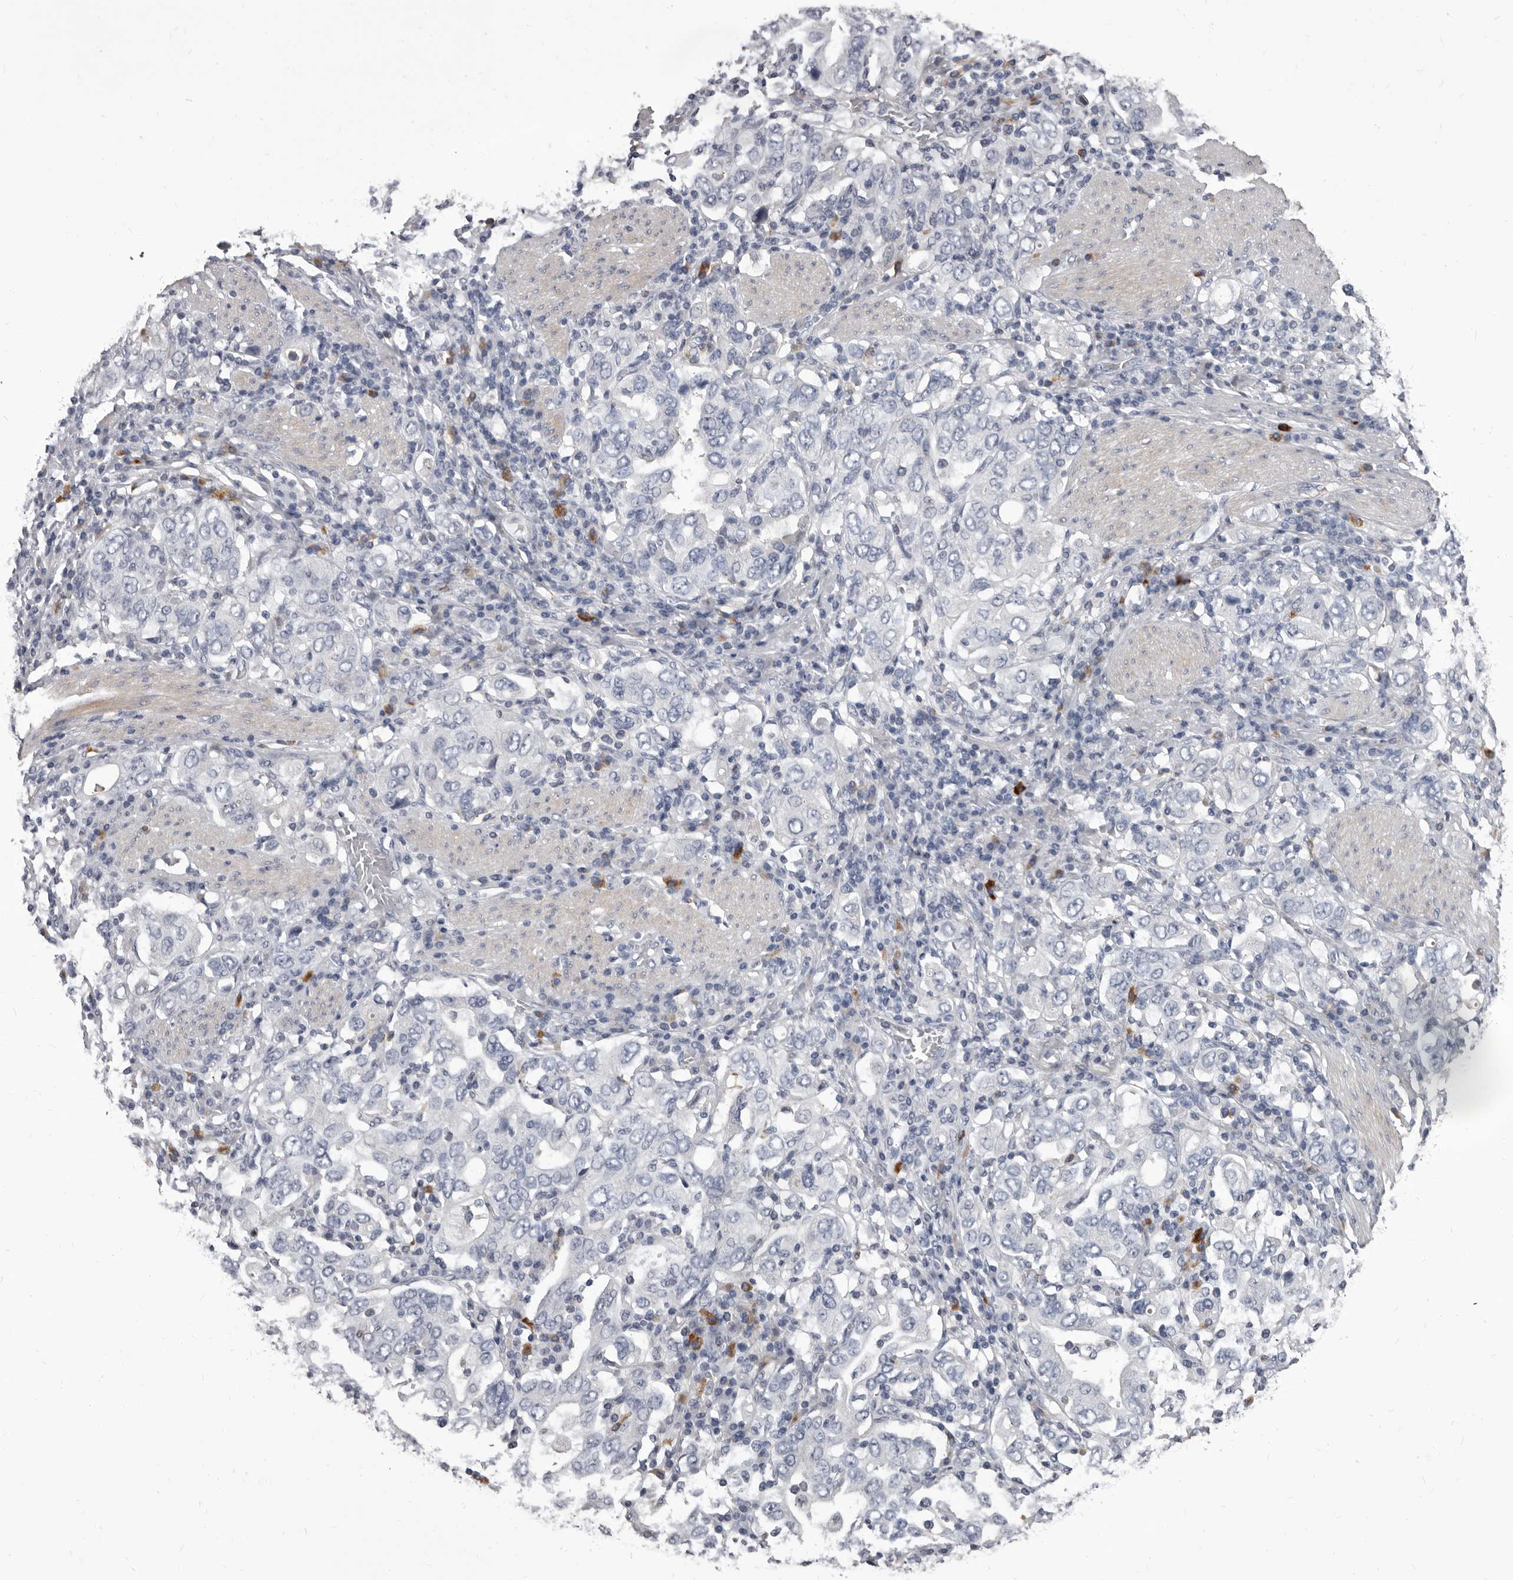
{"staining": {"intensity": "negative", "quantity": "none", "location": "none"}, "tissue": "stomach cancer", "cell_type": "Tumor cells", "image_type": "cancer", "snomed": [{"axis": "morphology", "description": "Adenocarcinoma, NOS"}, {"axis": "topography", "description": "Stomach, upper"}], "caption": "Tumor cells show no significant protein positivity in stomach cancer.", "gene": "GZMH", "patient": {"sex": "male", "age": 62}}